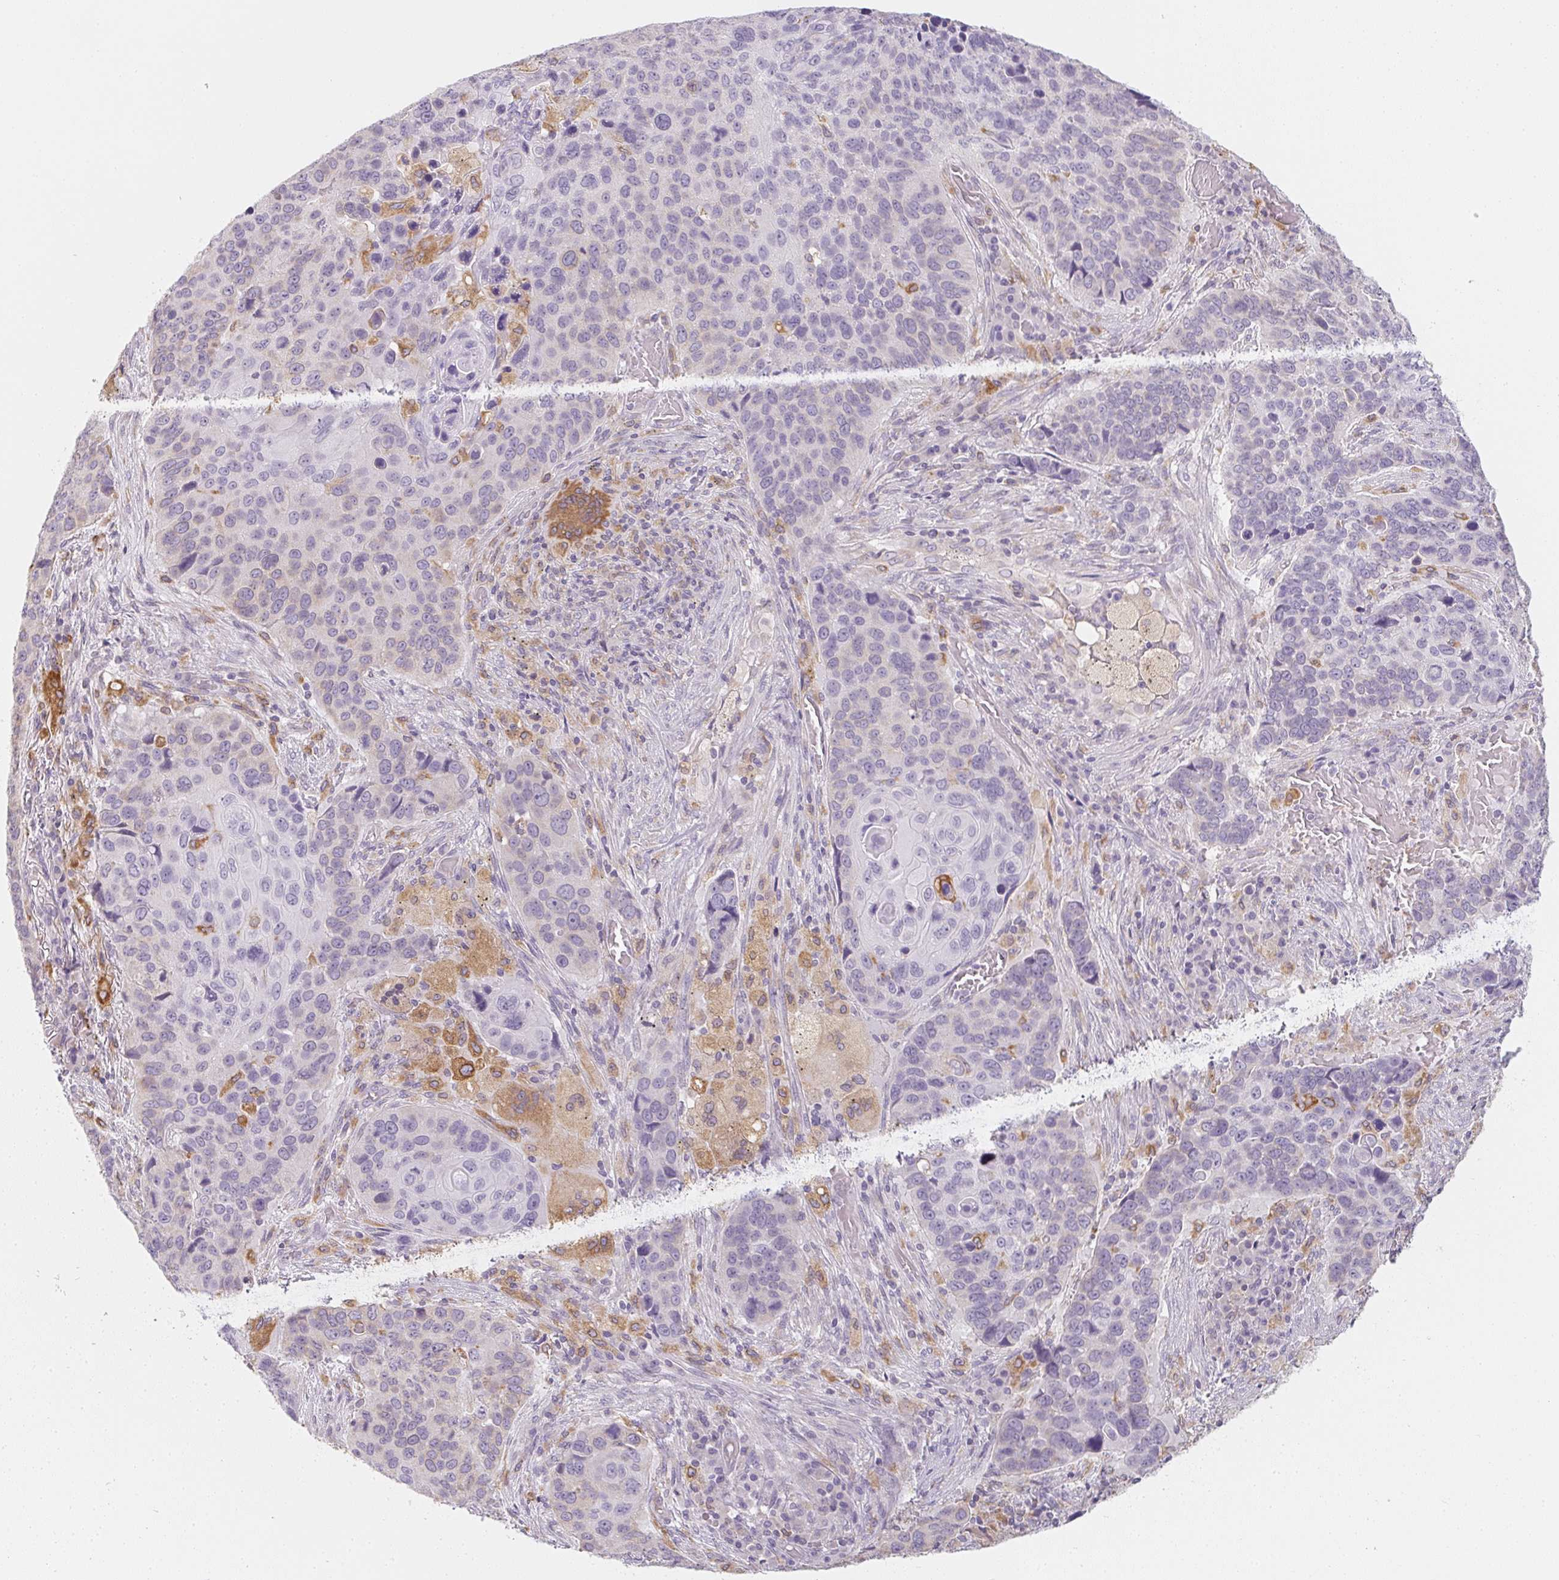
{"staining": {"intensity": "negative", "quantity": "none", "location": "none"}, "tissue": "lung cancer", "cell_type": "Tumor cells", "image_type": "cancer", "snomed": [{"axis": "morphology", "description": "Squamous cell carcinoma, NOS"}, {"axis": "topography", "description": "Lung"}], "caption": "Tumor cells are negative for protein expression in human squamous cell carcinoma (lung).", "gene": "SOAT1", "patient": {"sex": "male", "age": 68}}